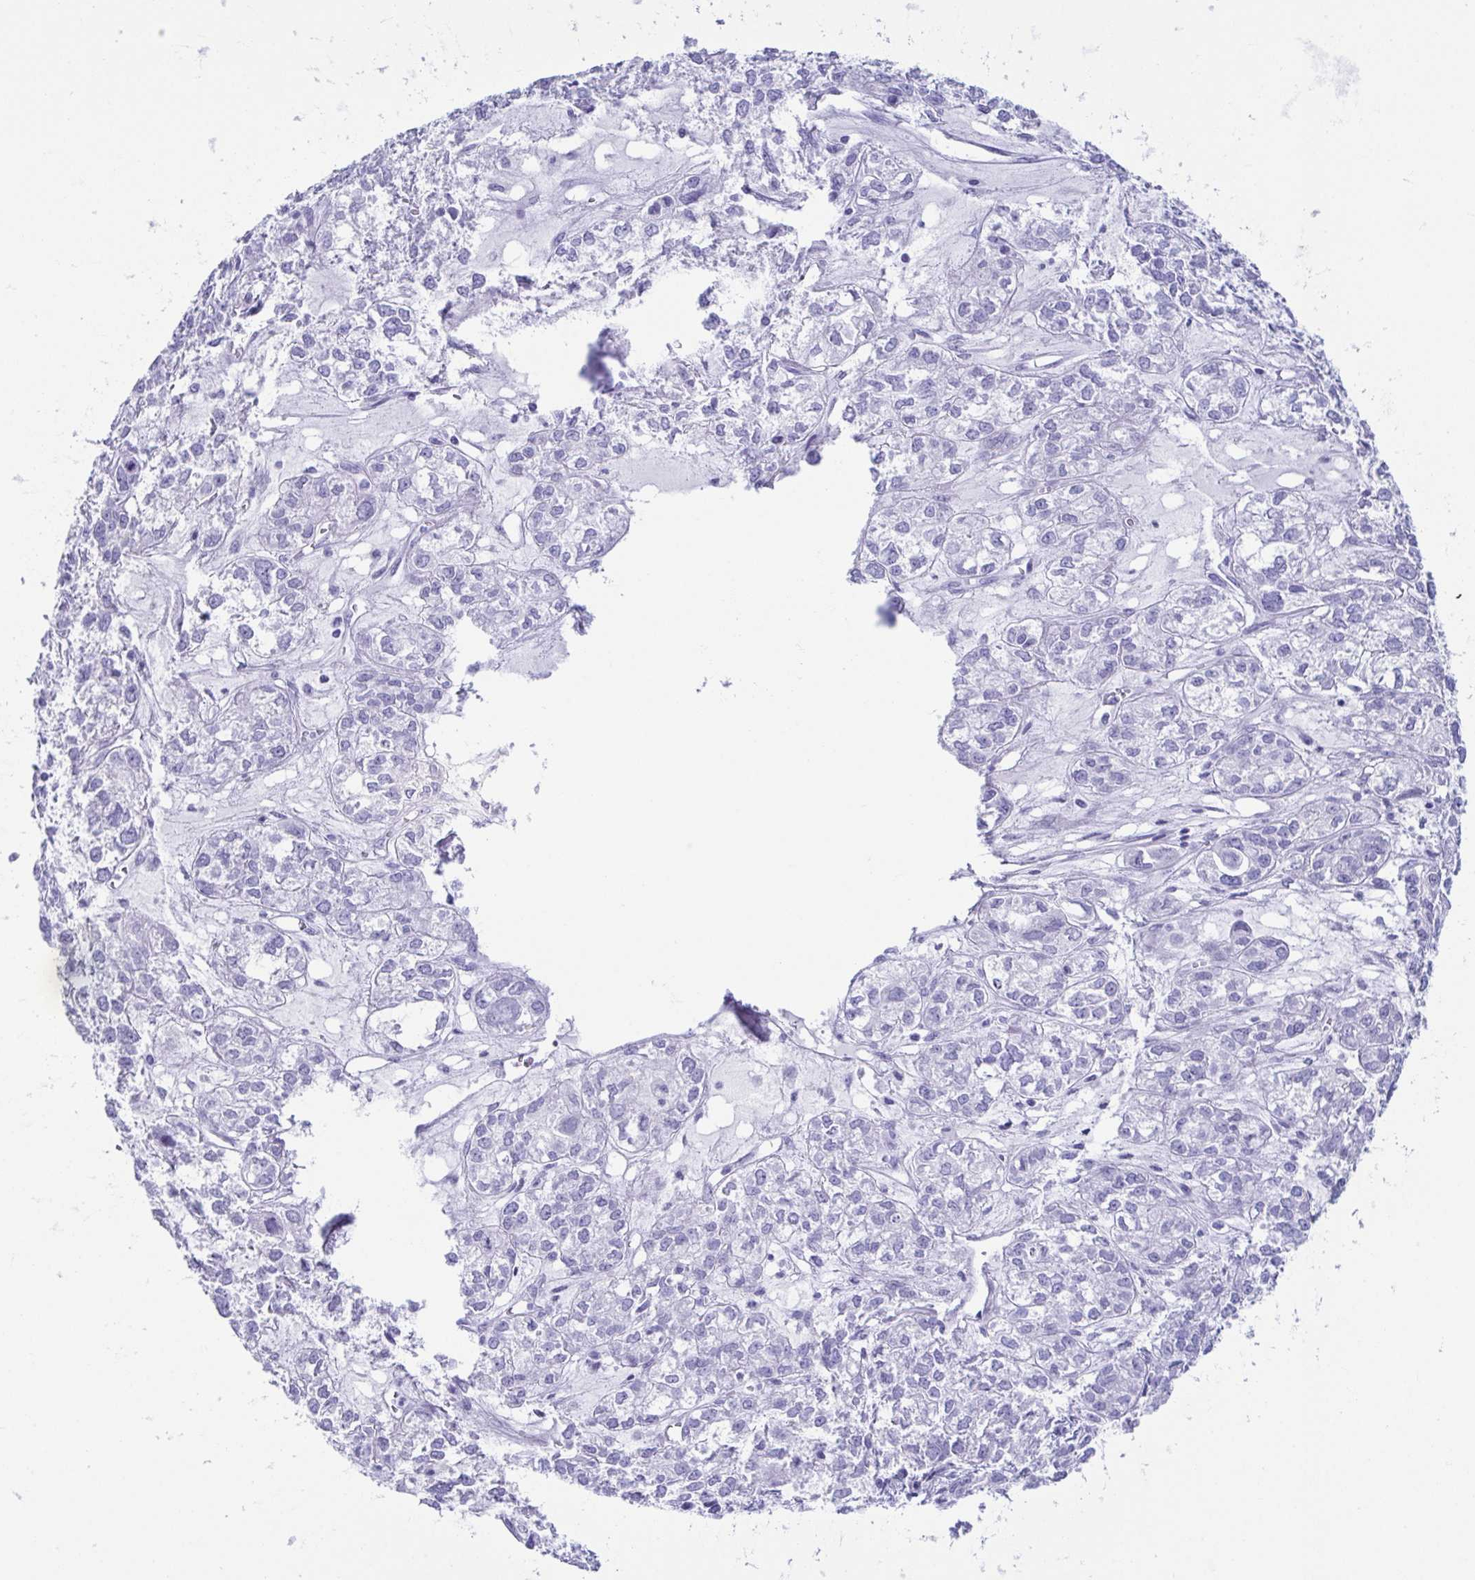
{"staining": {"intensity": "negative", "quantity": "none", "location": "none"}, "tissue": "ovarian cancer", "cell_type": "Tumor cells", "image_type": "cancer", "snomed": [{"axis": "morphology", "description": "Carcinoma, endometroid"}, {"axis": "topography", "description": "Ovary"}], "caption": "A photomicrograph of human ovarian cancer is negative for staining in tumor cells.", "gene": "CD164L2", "patient": {"sex": "female", "age": 64}}